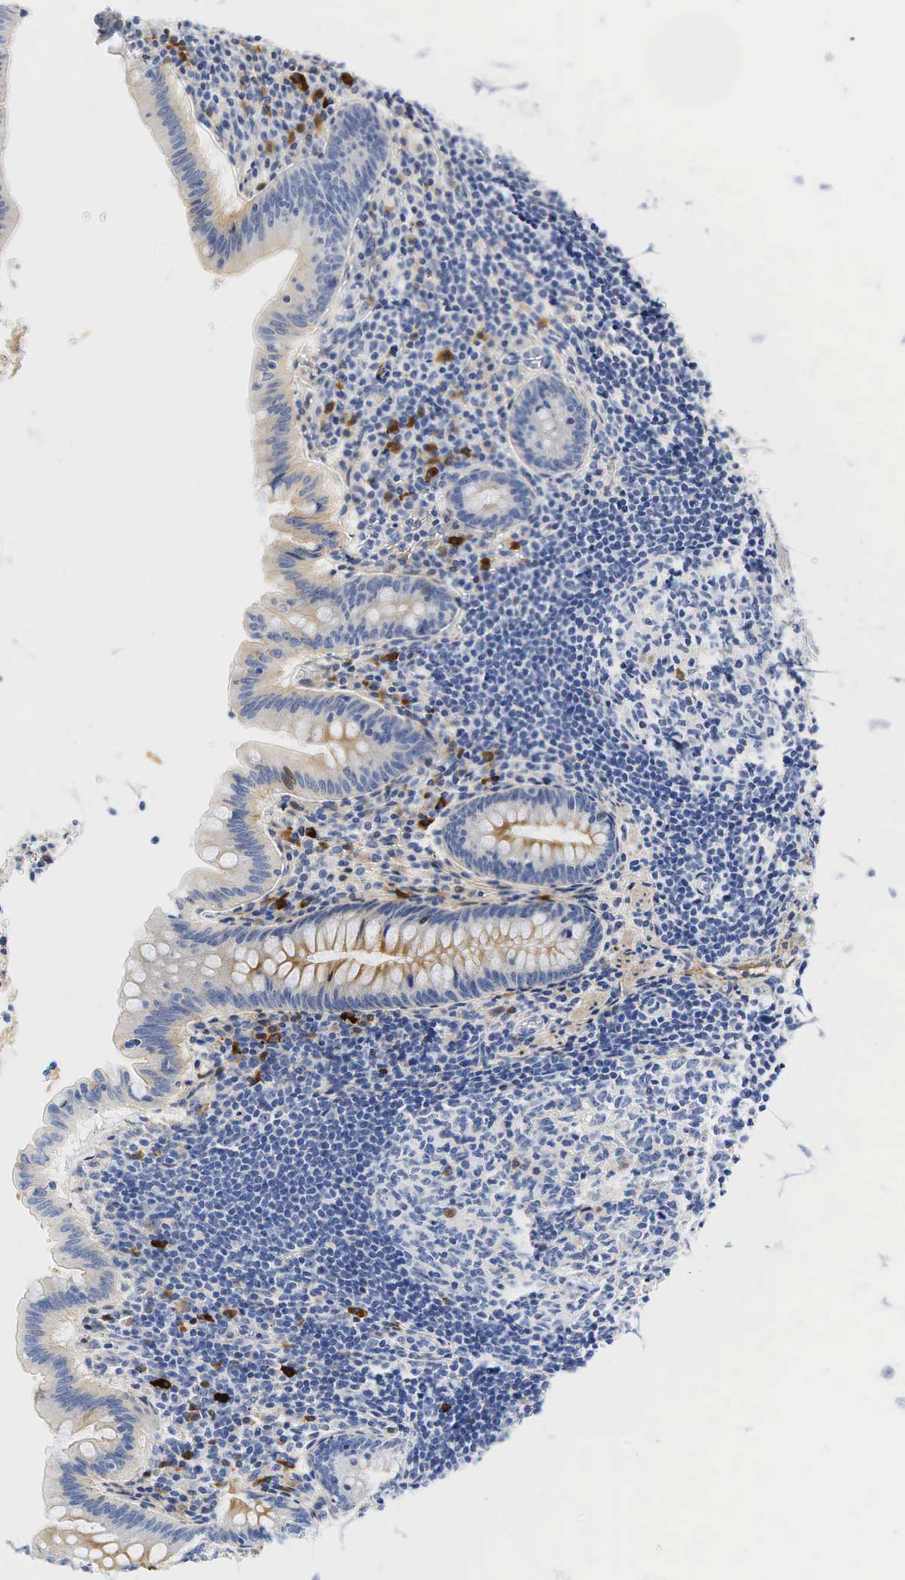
{"staining": {"intensity": "negative", "quantity": "none", "location": "none"}, "tissue": "appendix", "cell_type": "Glandular cells", "image_type": "normal", "snomed": [{"axis": "morphology", "description": "Normal tissue, NOS"}, {"axis": "topography", "description": "Appendix"}], "caption": "This is an immunohistochemistry (IHC) image of normal human appendix. There is no positivity in glandular cells.", "gene": "INHA", "patient": {"sex": "female", "age": 34}}